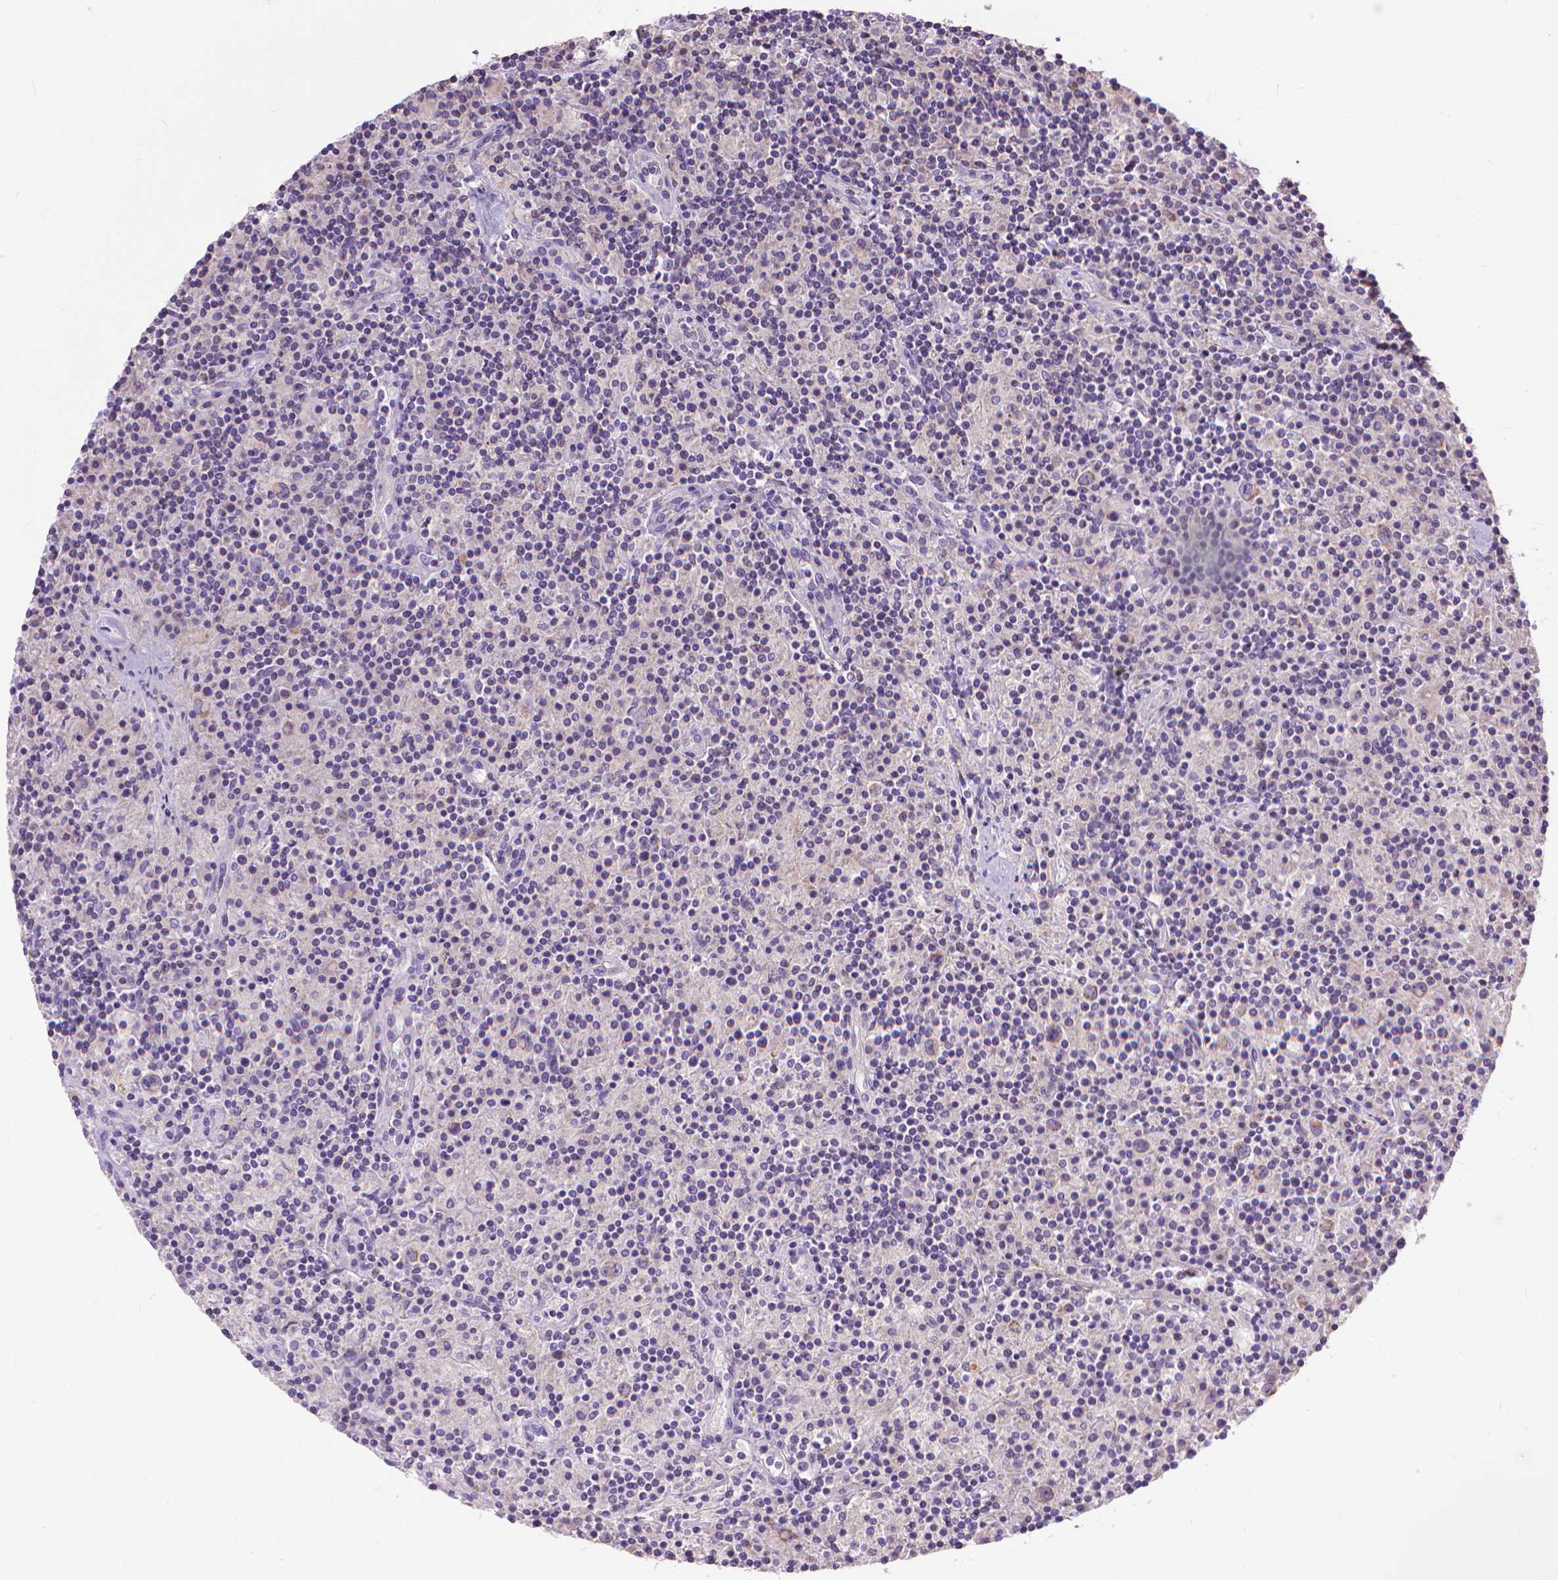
{"staining": {"intensity": "weak", "quantity": "25%-75%", "location": "cytoplasmic/membranous"}, "tissue": "lymphoma", "cell_type": "Tumor cells", "image_type": "cancer", "snomed": [{"axis": "morphology", "description": "Hodgkin's disease, NOS"}, {"axis": "topography", "description": "Lymph node"}], "caption": "DAB immunohistochemical staining of human Hodgkin's disease displays weak cytoplasmic/membranous protein staining in approximately 25%-75% of tumor cells. (Stains: DAB (3,3'-diaminobenzidine) in brown, nuclei in blue, Microscopy: brightfield microscopy at high magnification).", "gene": "SYN1", "patient": {"sex": "male", "age": 70}}